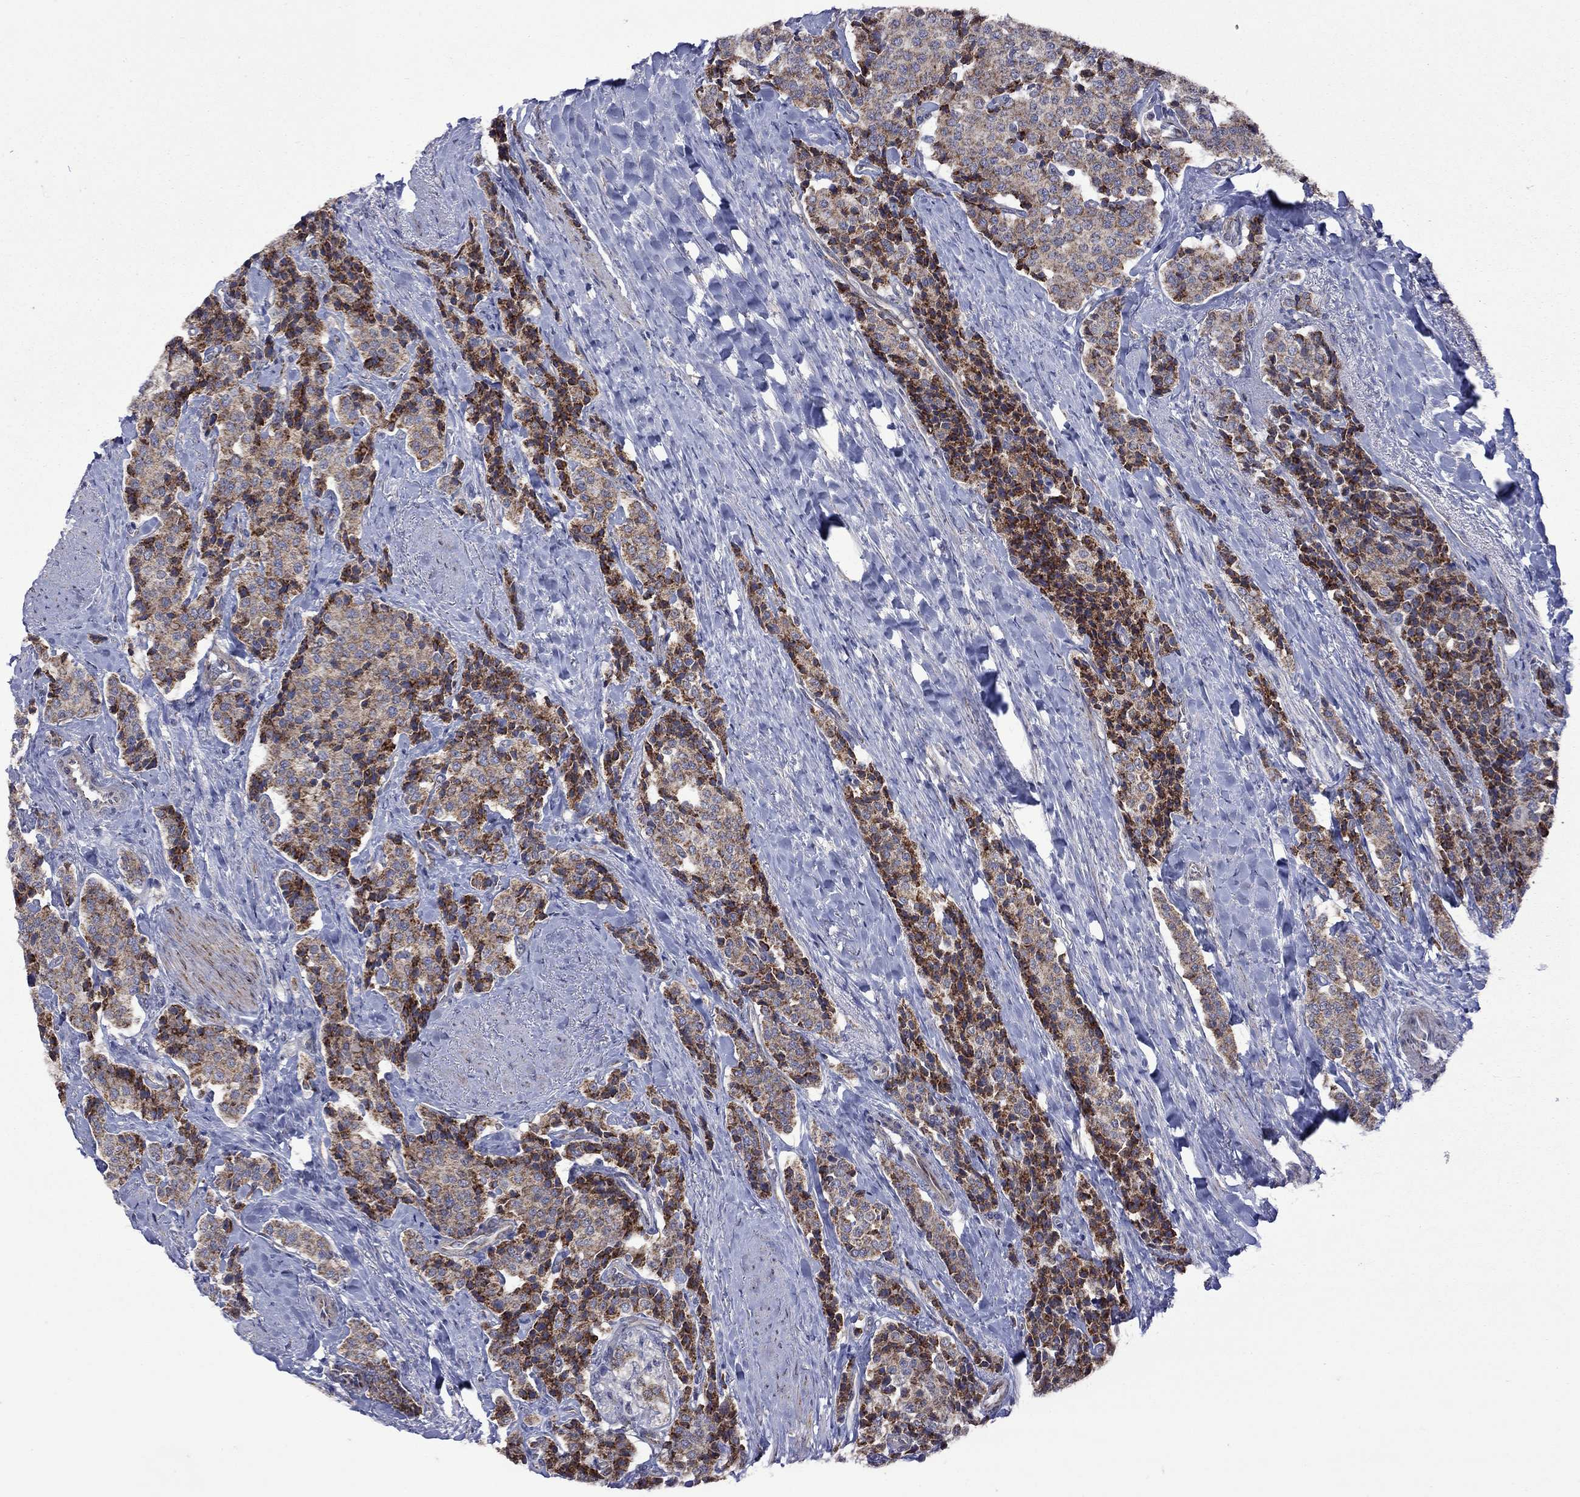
{"staining": {"intensity": "strong", "quantity": ">75%", "location": "cytoplasmic/membranous"}, "tissue": "carcinoid", "cell_type": "Tumor cells", "image_type": "cancer", "snomed": [{"axis": "morphology", "description": "Carcinoid, malignant, NOS"}, {"axis": "topography", "description": "Small intestine"}], "caption": "Protein analysis of carcinoid tissue reveals strong cytoplasmic/membranous staining in approximately >75% of tumor cells. Nuclei are stained in blue.", "gene": "NDUFB1", "patient": {"sex": "female", "age": 58}}